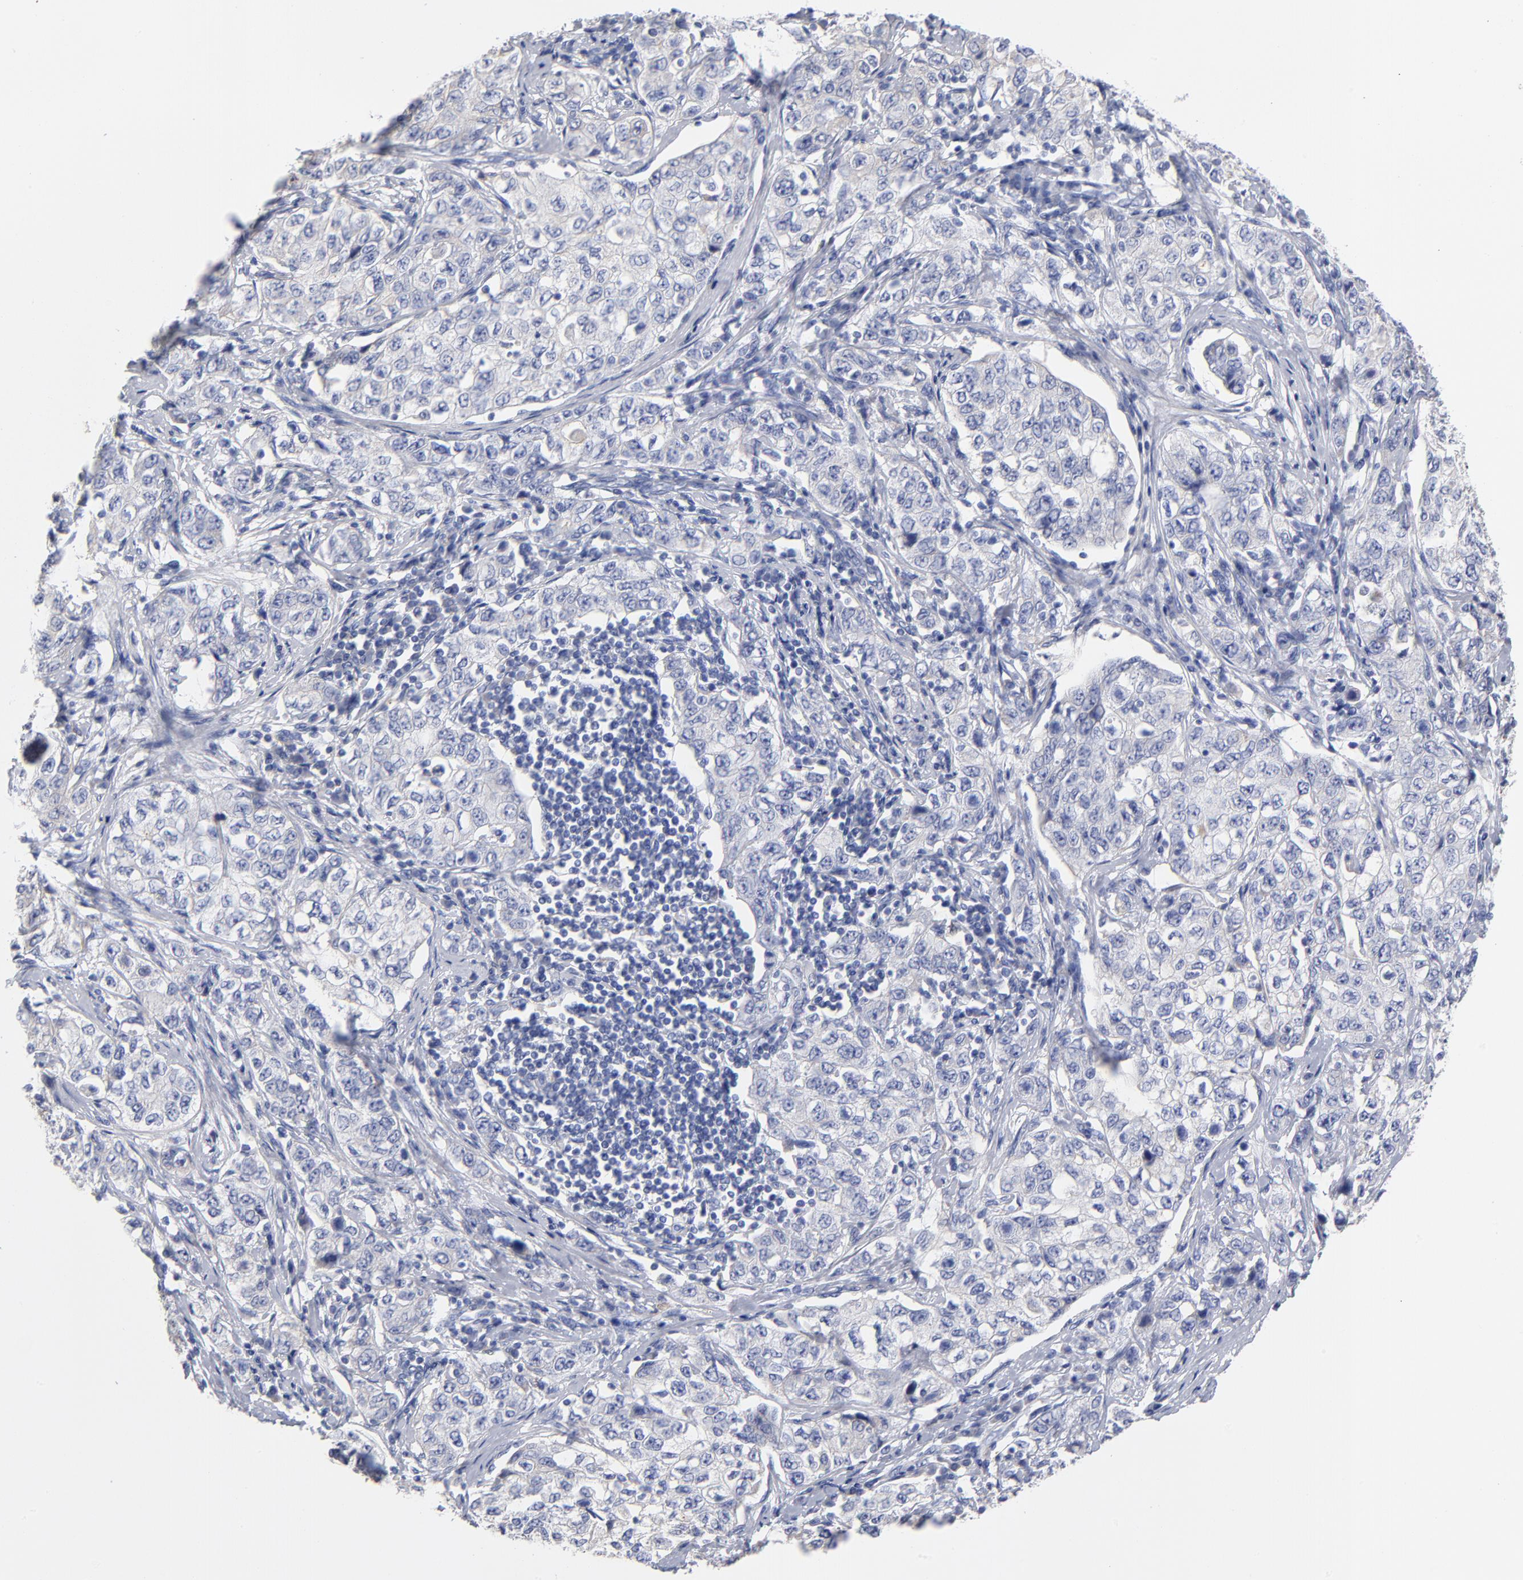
{"staining": {"intensity": "negative", "quantity": "none", "location": "none"}, "tissue": "stomach cancer", "cell_type": "Tumor cells", "image_type": "cancer", "snomed": [{"axis": "morphology", "description": "Adenocarcinoma, NOS"}, {"axis": "topography", "description": "Stomach"}], "caption": "Immunohistochemistry of stomach cancer (adenocarcinoma) demonstrates no positivity in tumor cells.", "gene": "PTP4A1", "patient": {"sex": "male", "age": 48}}